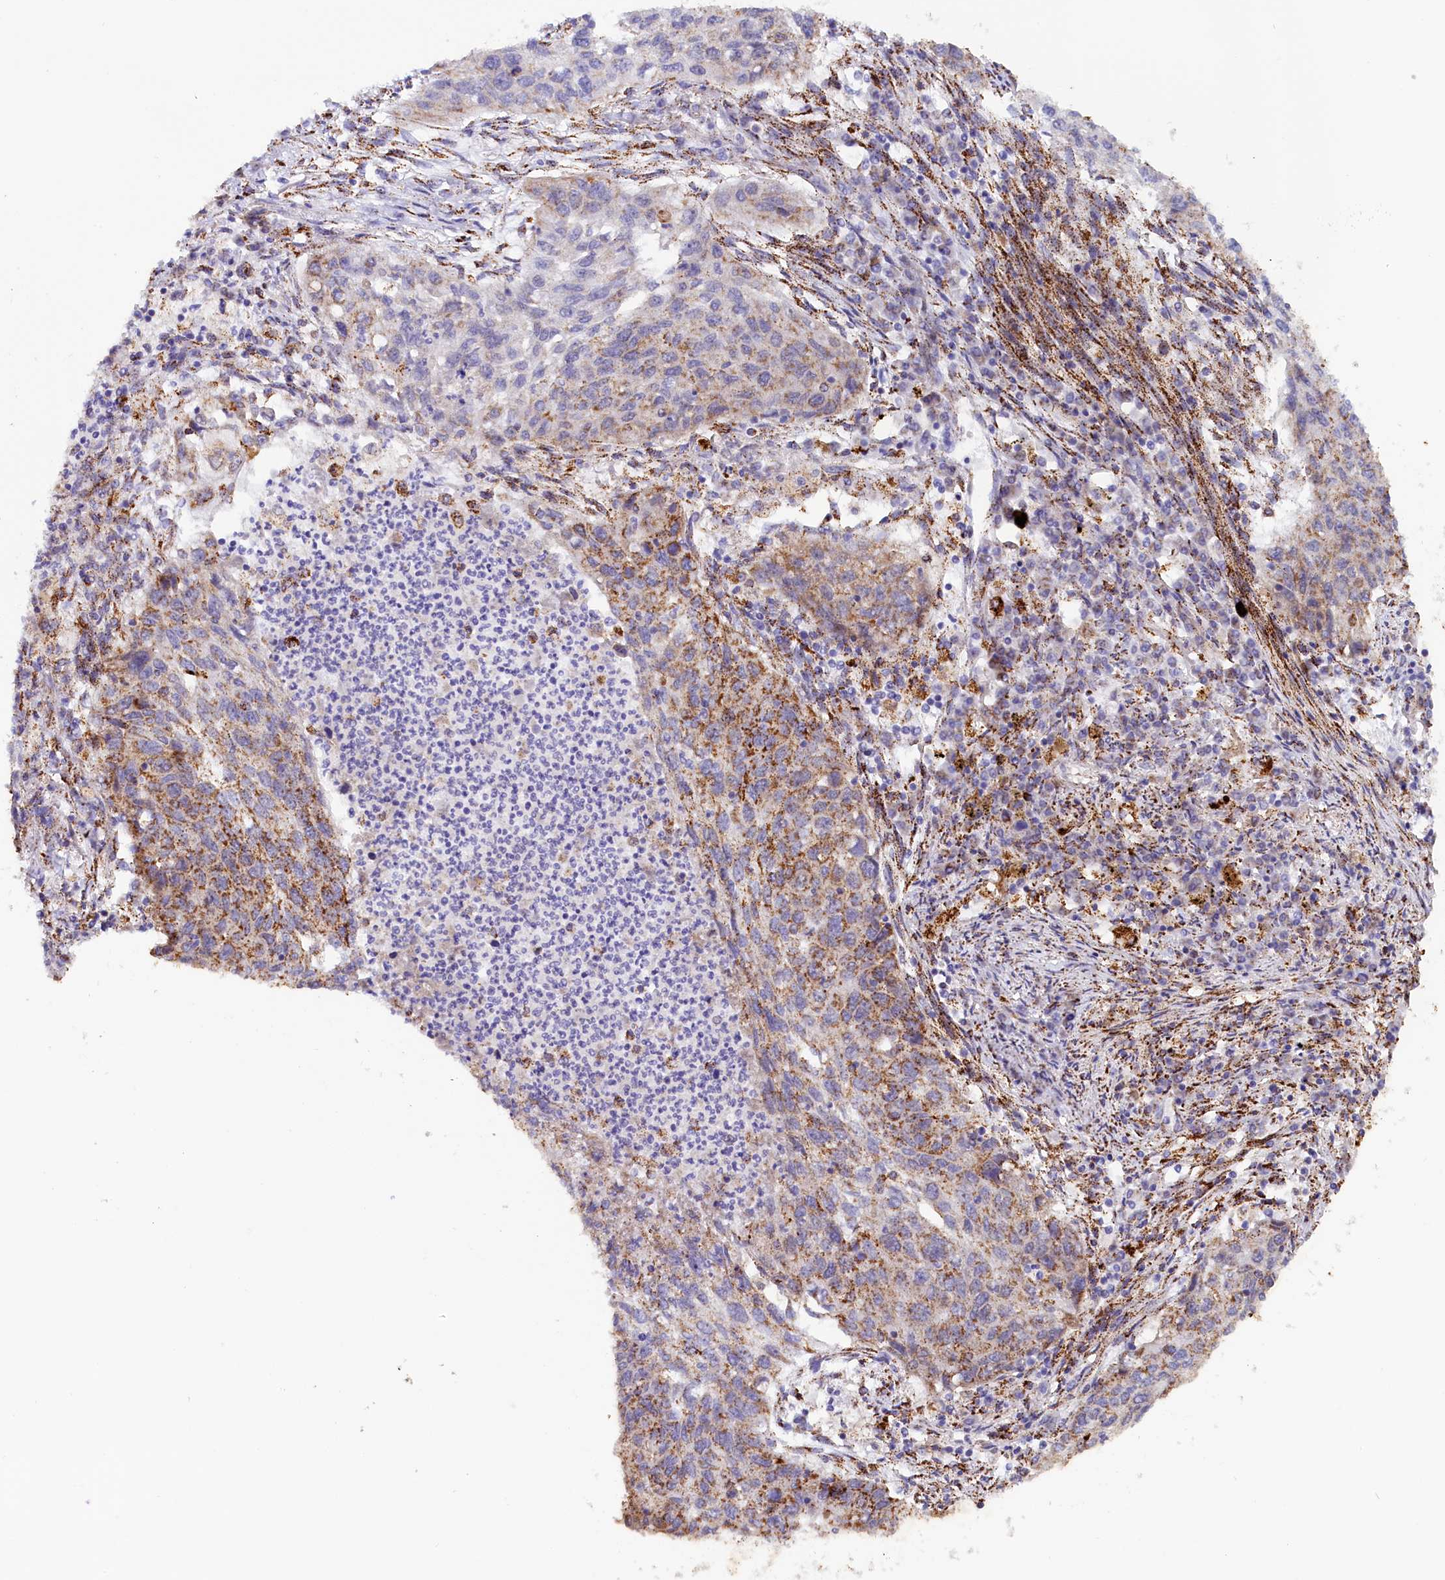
{"staining": {"intensity": "moderate", "quantity": ">75%", "location": "cytoplasmic/membranous"}, "tissue": "lung cancer", "cell_type": "Tumor cells", "image_type": "cancer", "snomed": [{"axis": "morphology", "description": "Squamous cell carcinoma, NOS"}, {"axis": "topography", "description": "Lung"}], "caption": "A micrograph showing moderate cytoplasmic/membranous staining in approximately >75% of tumor cells in lung cancer (squamous cell carcinoma), as visualized by brown immunohistochemical staining.", "gene": "AKTIP", "patient": {"sex": "female", "age": 63}}